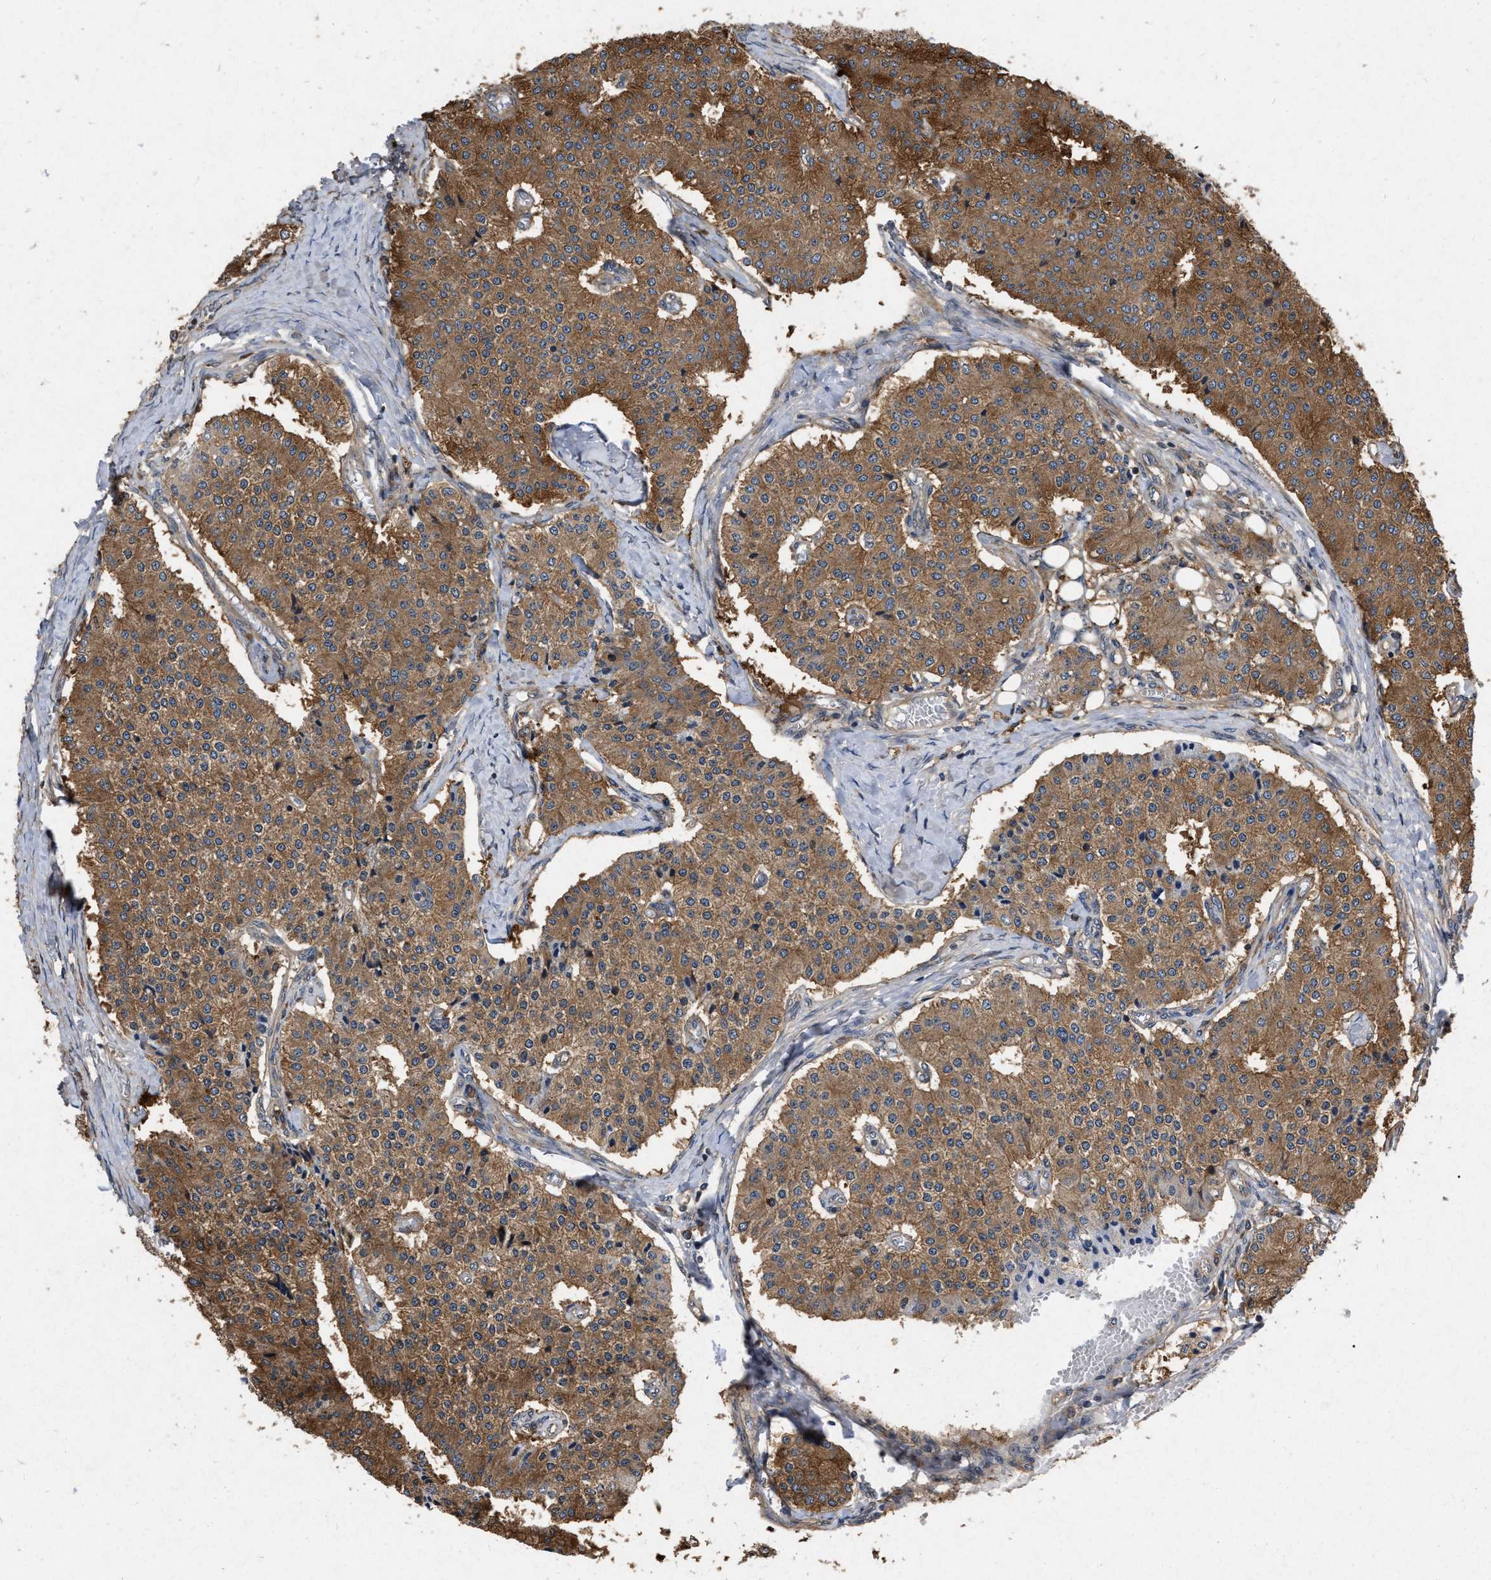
{"staining": {"intensity": "moderate", "quantity": ">75%", "location": "cytoplasmic/membranous"}, "tissue": "carcinoid", "cell_type": "Tumor cells", "image_type": "cancer", "snomed": [{"axis": "morphology", "description": "Carcinoid, malignant, NOS"}, {"axis": "topography", "description": "Colon"}], "caption": "Protein staining of carcinoid tissue reveals moderate cytoplasmic/membranous positivity in about >75% of tumor cells.", "gene": "CDKN2C", "patient": {"sex": "female", "age": 52}}